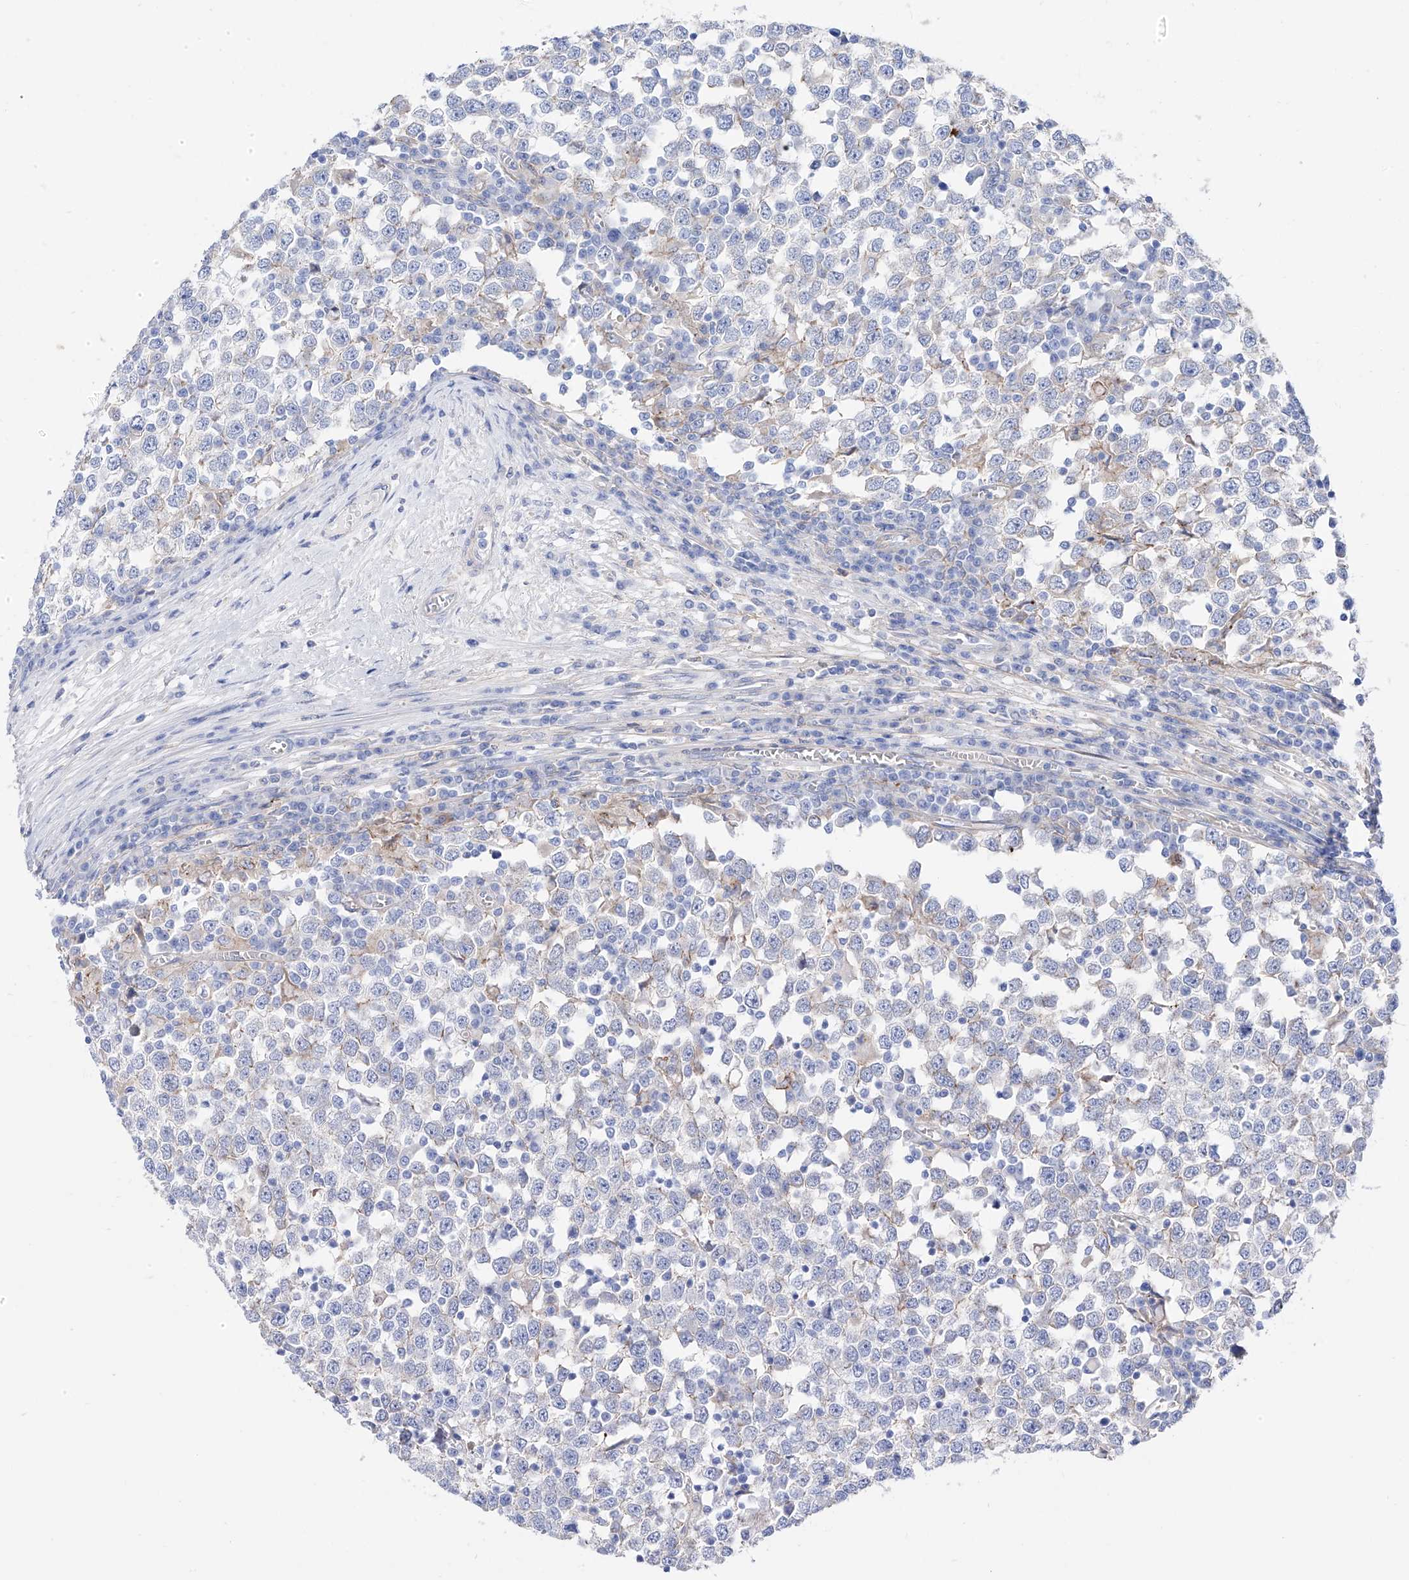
{"staining": {"intensity": "negative", "quantity": "none", "location": "none"}, "tissue": "testis cancer", "cell_type": "Tumor cells", "image_type": "cancer", "snomed": [{"axis": "morphology", "description": "Seminoma, NOS"}, {"axis": "topography", "description": "Testis"}], "caption": "An IHC photomicrograph of testis cancer is shown. There is no staining in tumor cells of testis cancer. (Brightfield microscopy of DAB (3,3'-diaminobenzidine) IHC at high magnification).", "gene": "ZNF653", "patient": {"sex": "male", "age": 65}}